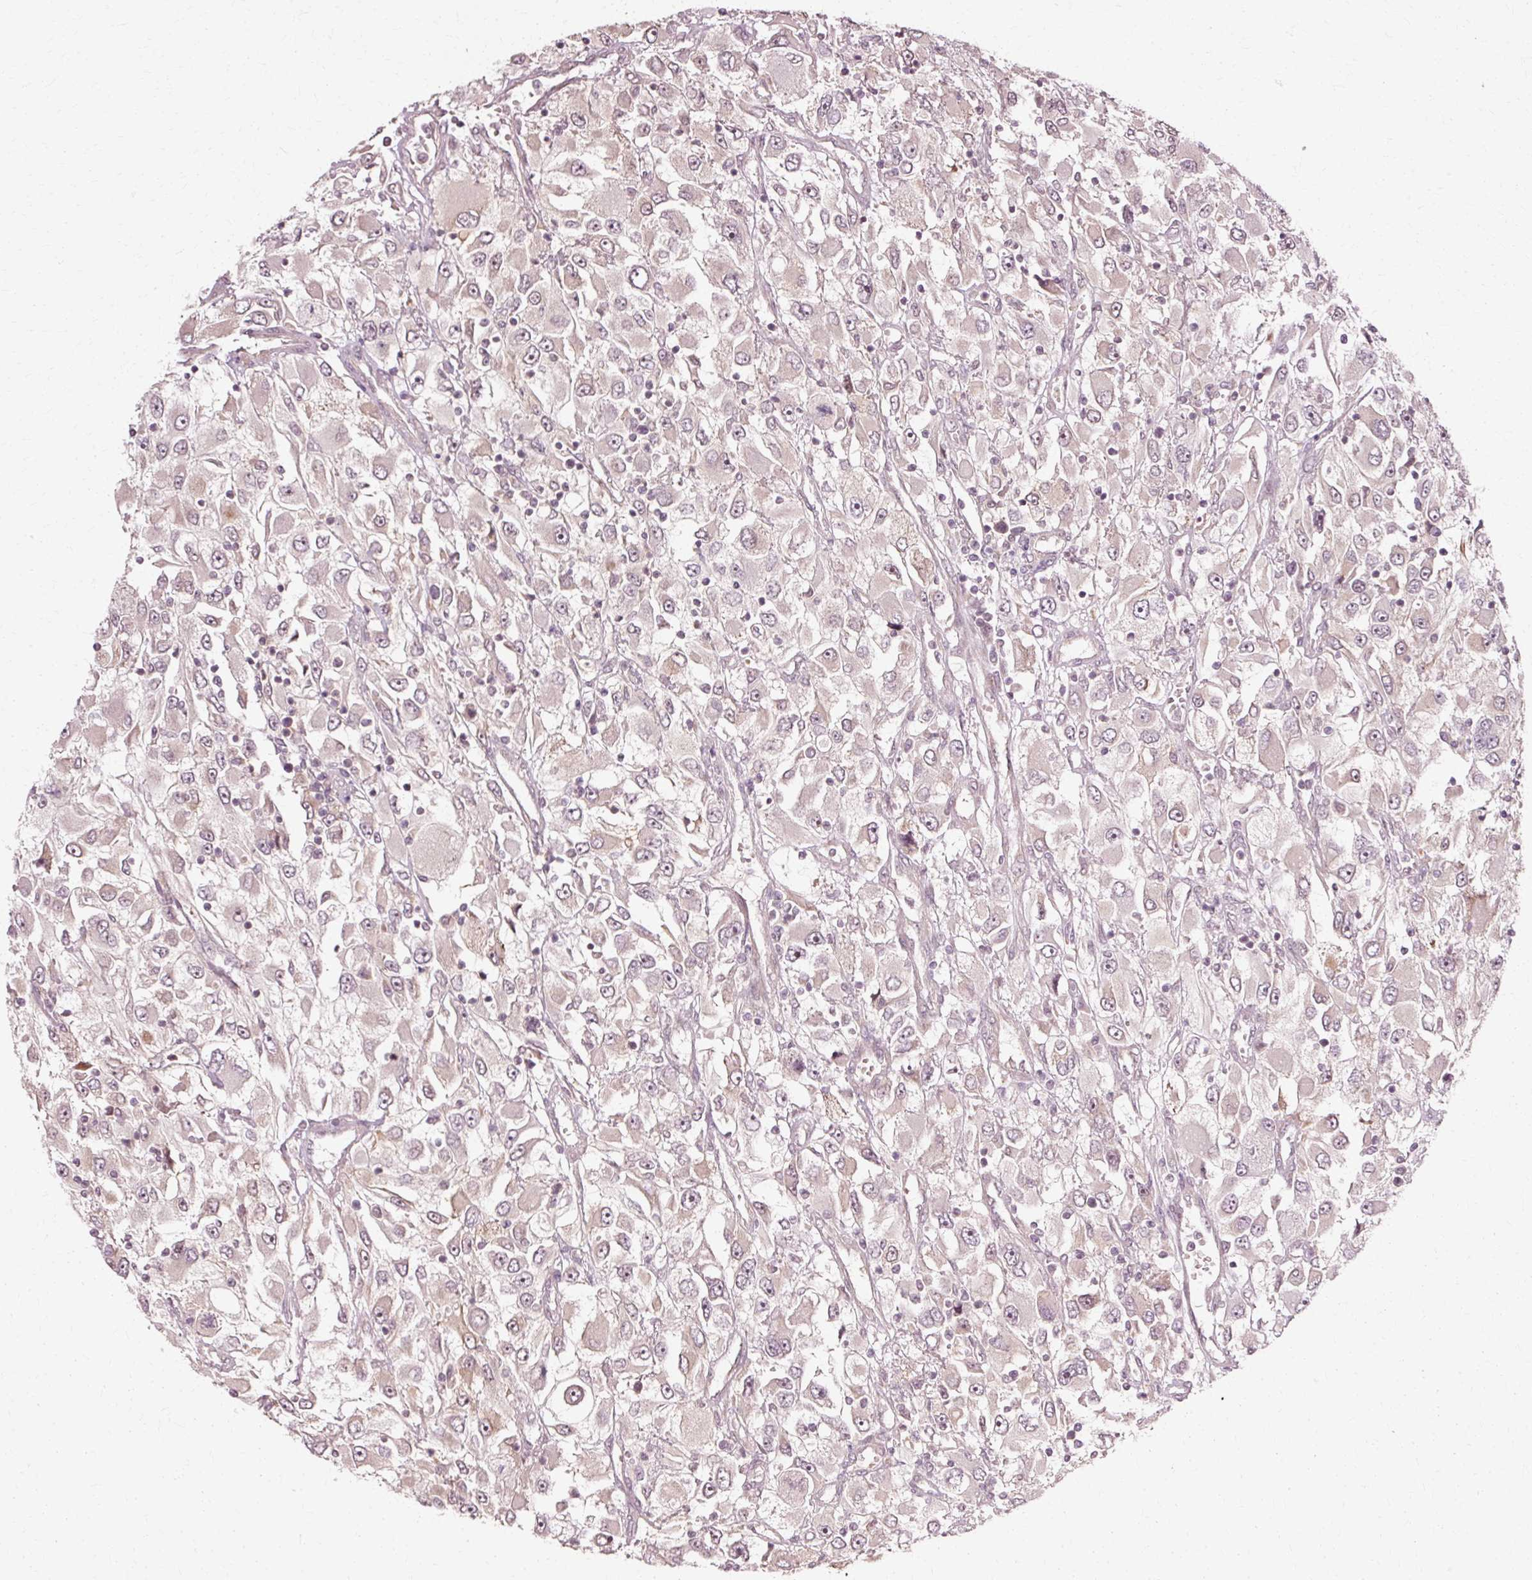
{"staining": {"intensity": "negative", "quantity": "none", "location": "none"}, "tissue": "renal cancer", "cell_type": "Tumor cells", "image_type": "cancer", "snomed": [{"axis": "morphology", "description": "Adenocarcinoma, NOS"}, {"axis": "topography", "description": "Kidney"}], "caption": "Human adenocarcinoma (renal) stained for a protein using IHC displays no staining in tumor cells.", "gene": "RGPD5", "patient": {"sex": "female", "age": 52}}